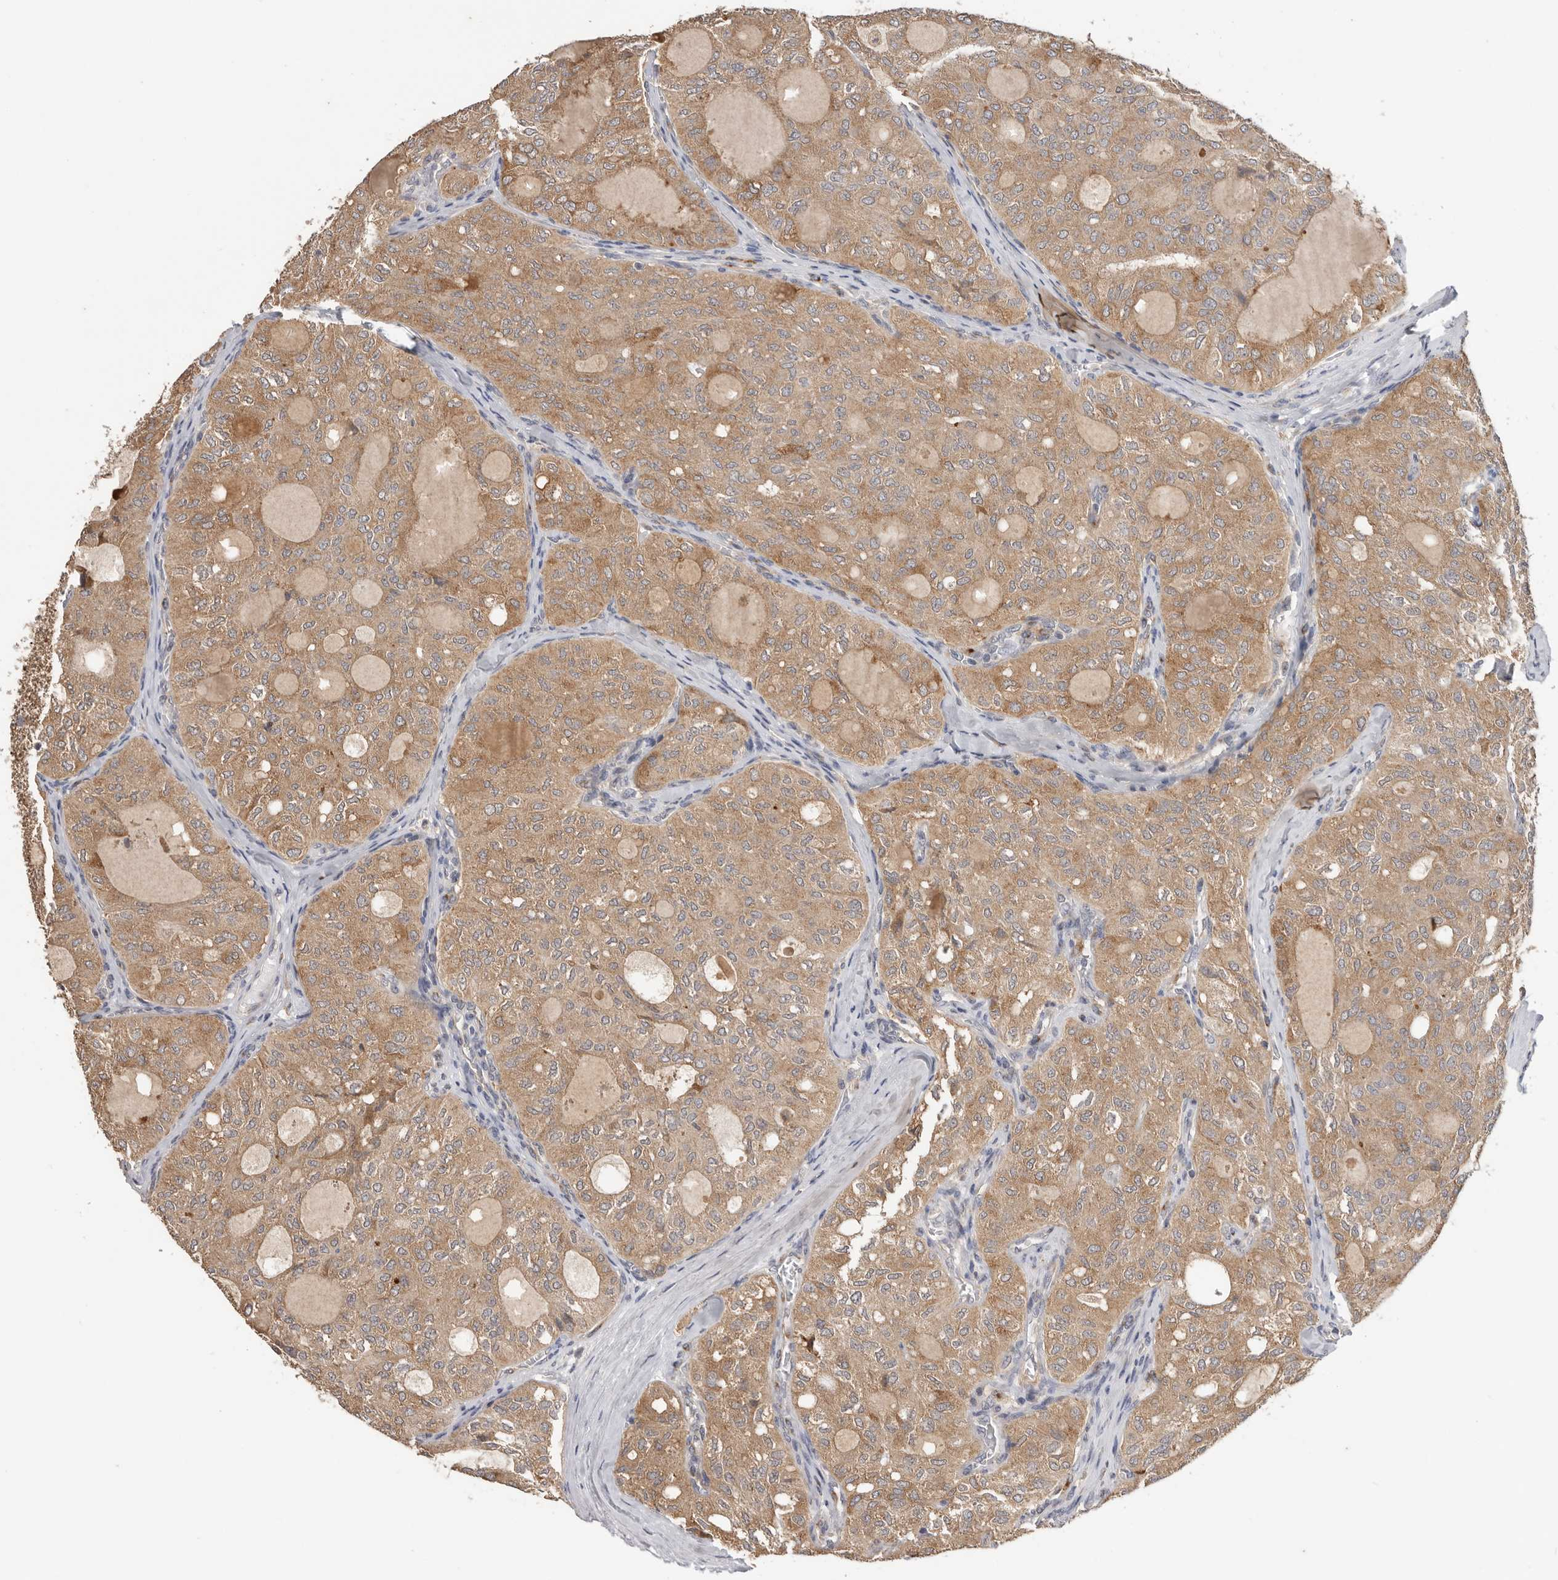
{"staining": {"intensity": "moderate", "quantity": ">75%", "location": "cytoplasmic/membranous"}, "tissue": "thyroid cancer", "cell_type": "Tumor cells", "image_type": "cancer", "snomed": [{"axis": "morphology", "description": "Follicular adenoma carcinoma, NOS"}, {"axis": "topography", "description": "Thyroid gland"}], "caption": "This image shows immunohistochemistry staining of human follicular adenoma carcinoma (thyroid), with medium moderate cytoplasmic/membranous positivity in approximately >75% of tumor cells.", "gene": "TFRC", "patient": {"sex": "male", "age": 75}}